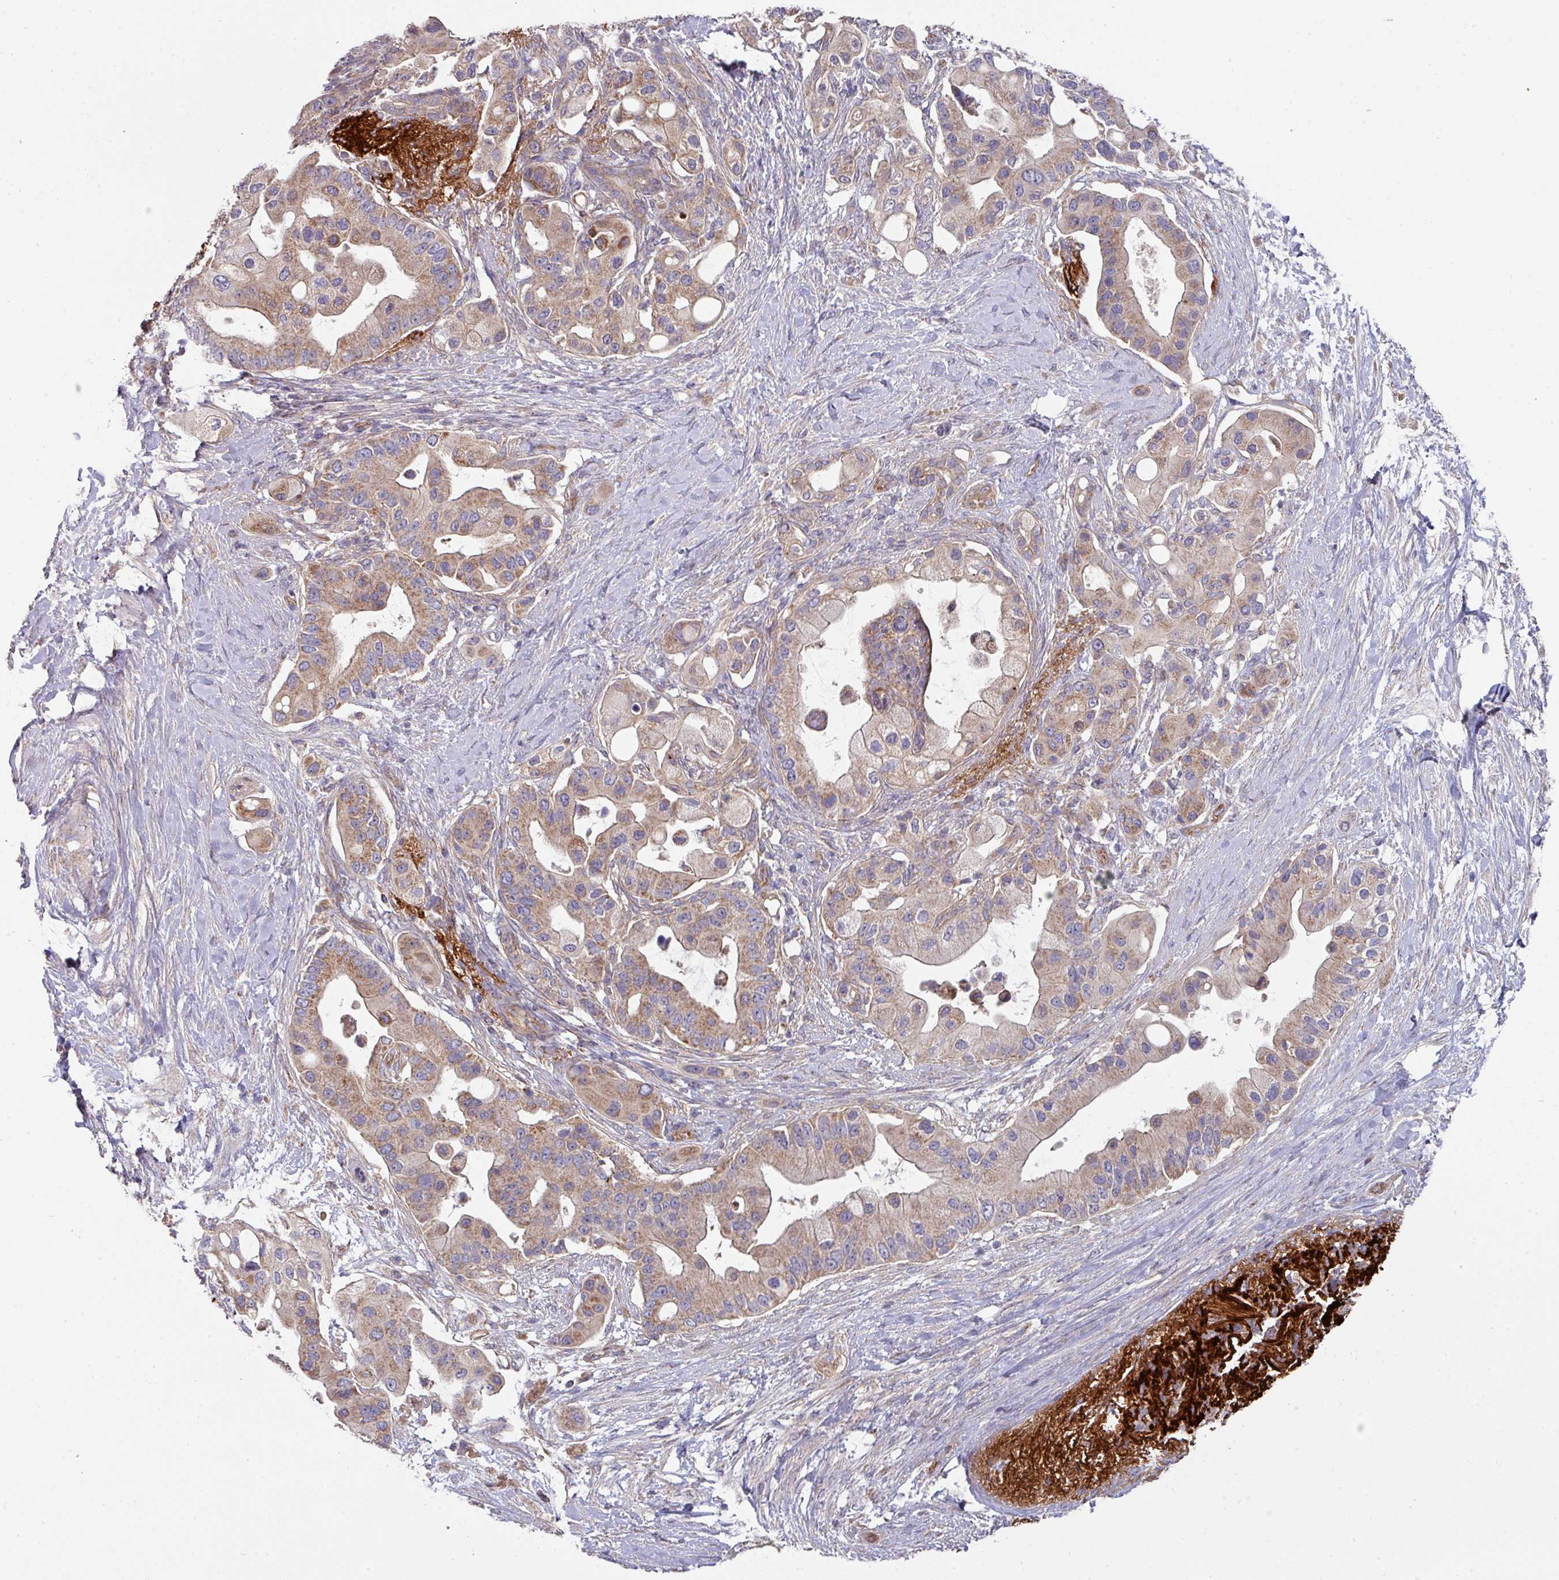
{"staining": {"intensity": "moderate", "quantity": ">75%", "location": "cytoplasmic/membranous"}, "tissue": "pancreatic cancer", "cell_type": "Tumor cells", "image_type": "cancer", "snomed": [{"axis": "morphology", "description": "Adenocarcinoma, NOS"}, {"axis": "topography", "description": "Pancreas"}], "caption": "A histopathology image showing moderate cytoplasmic/membranous positivity in approximately >75% of tumor cells in pancreatic cancer (adenocarcinoma), as visualized by brown immunohistochemical staining.", "gene": "DCAF12L2", "patient": {"sex": "male", "age": 57}}